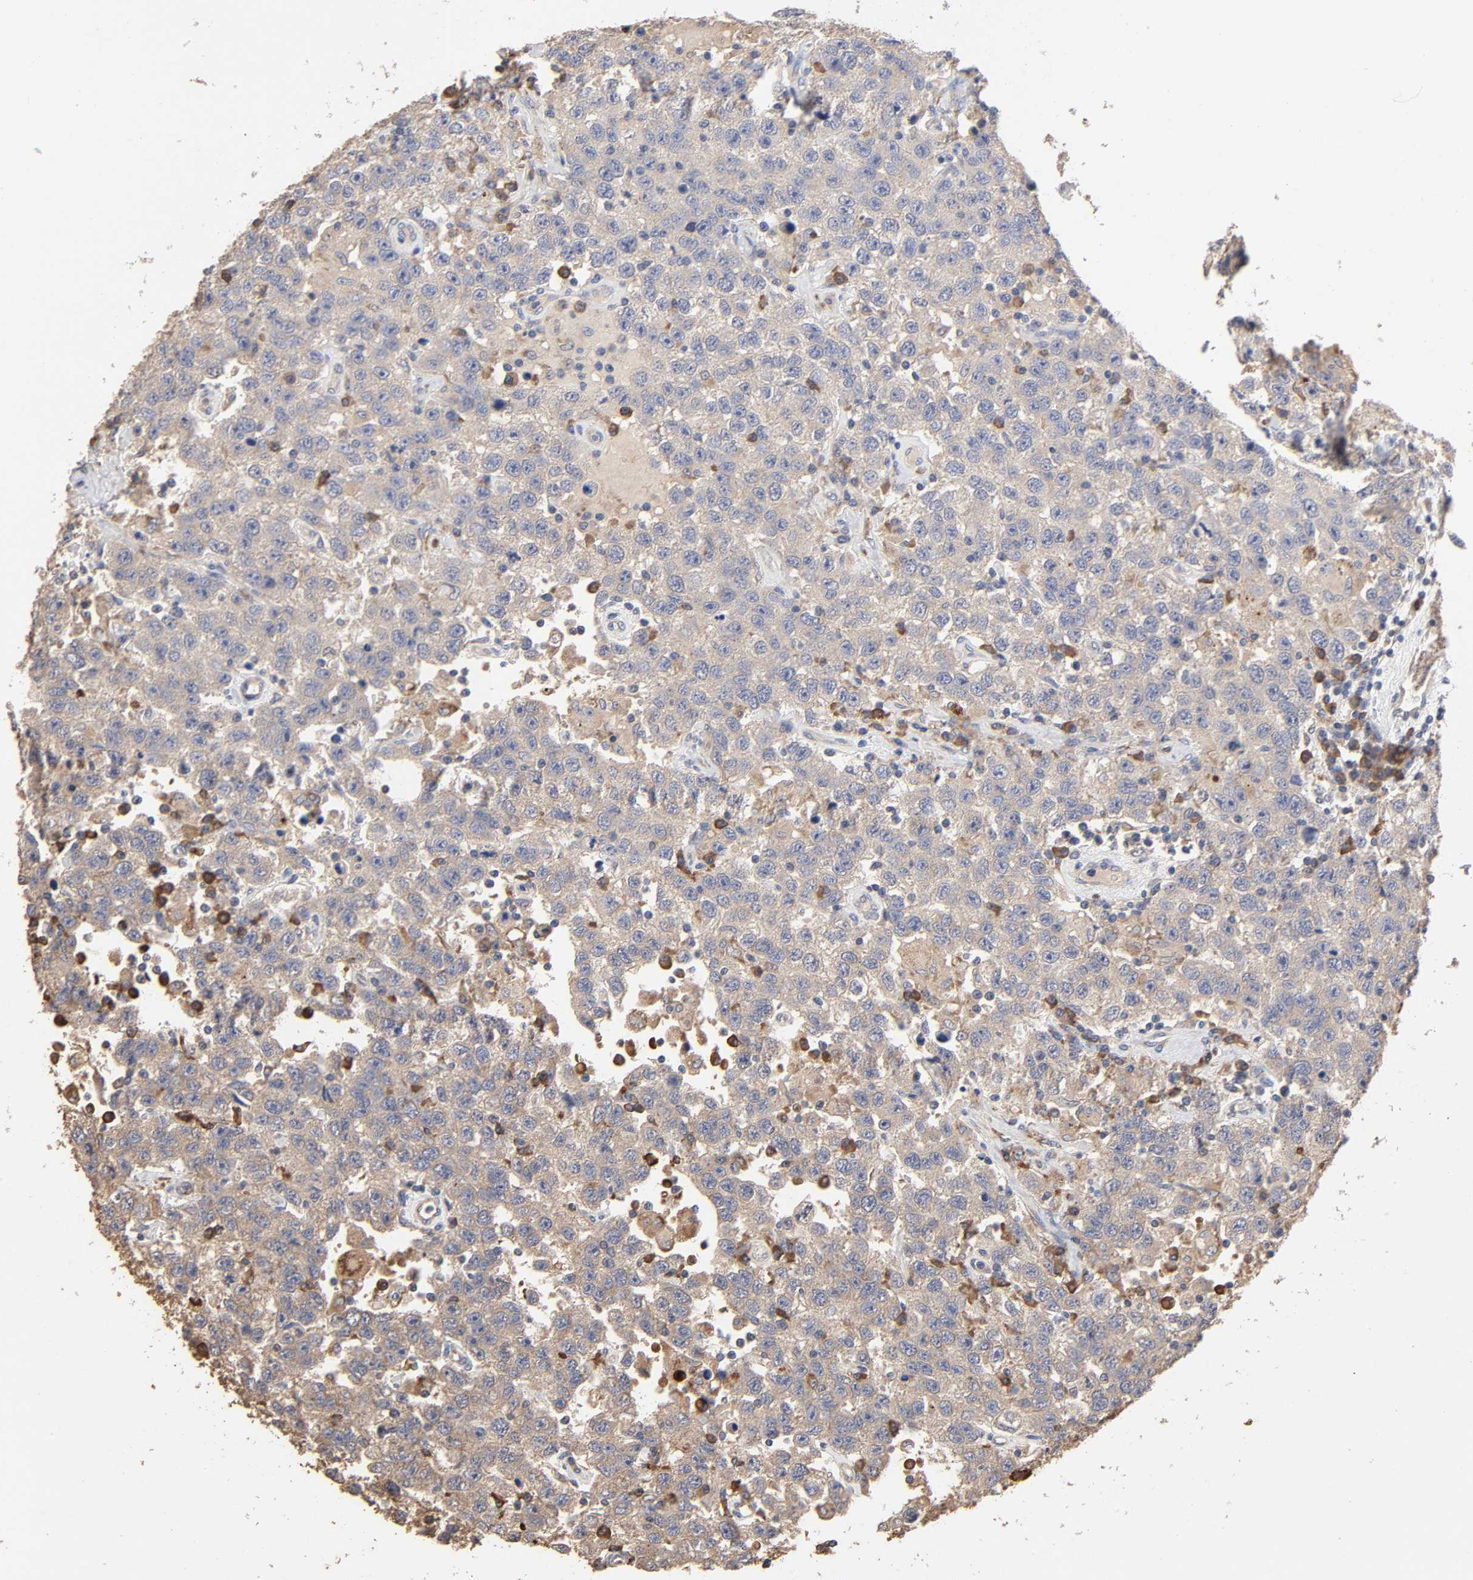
{"staining": {"intensity": "weak", "quantity": ">75%", "location": "cytoplasmic/membranous"}, "tissue": "testis cancer", "cell_type": "Tumor cells", "image_type": "cancer", "snomed": [{"axis": "morphology", "description": "Seminoma, NOS"}, {"axis": "topography", "description": "Testis"}], "caption": "About >75% of tumor cells in human testis cancer exhibit weak cytoplasmic/membranous protein expression as visualized by brown immunohistochemical staining.", "gene": "EIF4G2", "patient": {"sex": "male", "age": 41}}